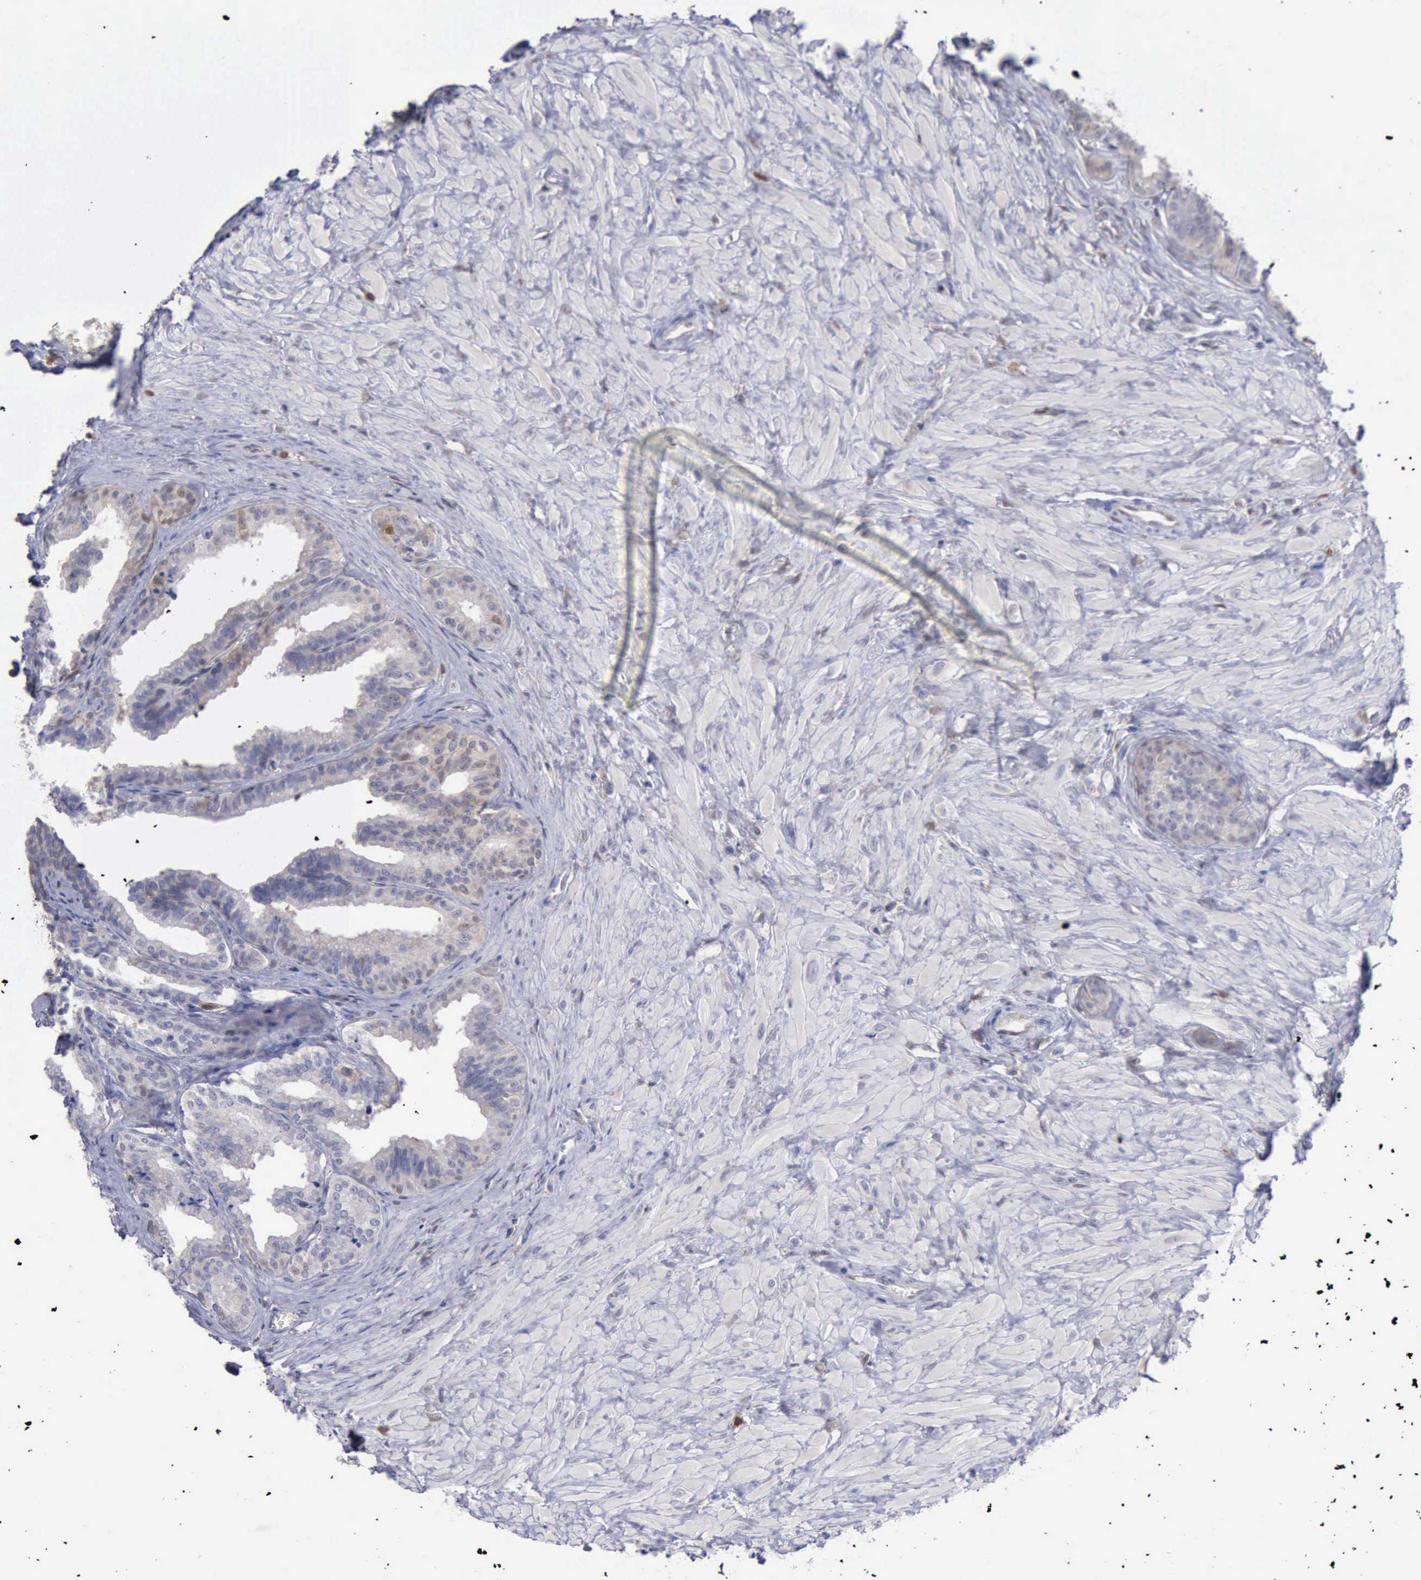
{"staining": {"intensity": "weak", "quantity": "<25%", "location": "cytoplasmic/membranous"}, "tissue": "seminal vesicle", "cell_type": "Glandular cells", "image_type": "normal", "snomed": [{"axis": "morphology", "description": "Normal tissue, NOS"}, {"axis": "topography", "description": "Seminal veicle"}], "caption": "High power microscopy histopathology image of an immunohistochemistry (IHC) photomicrograph of unremarkable seminal vesicle, revealing no significant positivity in glandular cells.", "gene": "STAT1", "patient": {"sex": "male", "age": 26}}